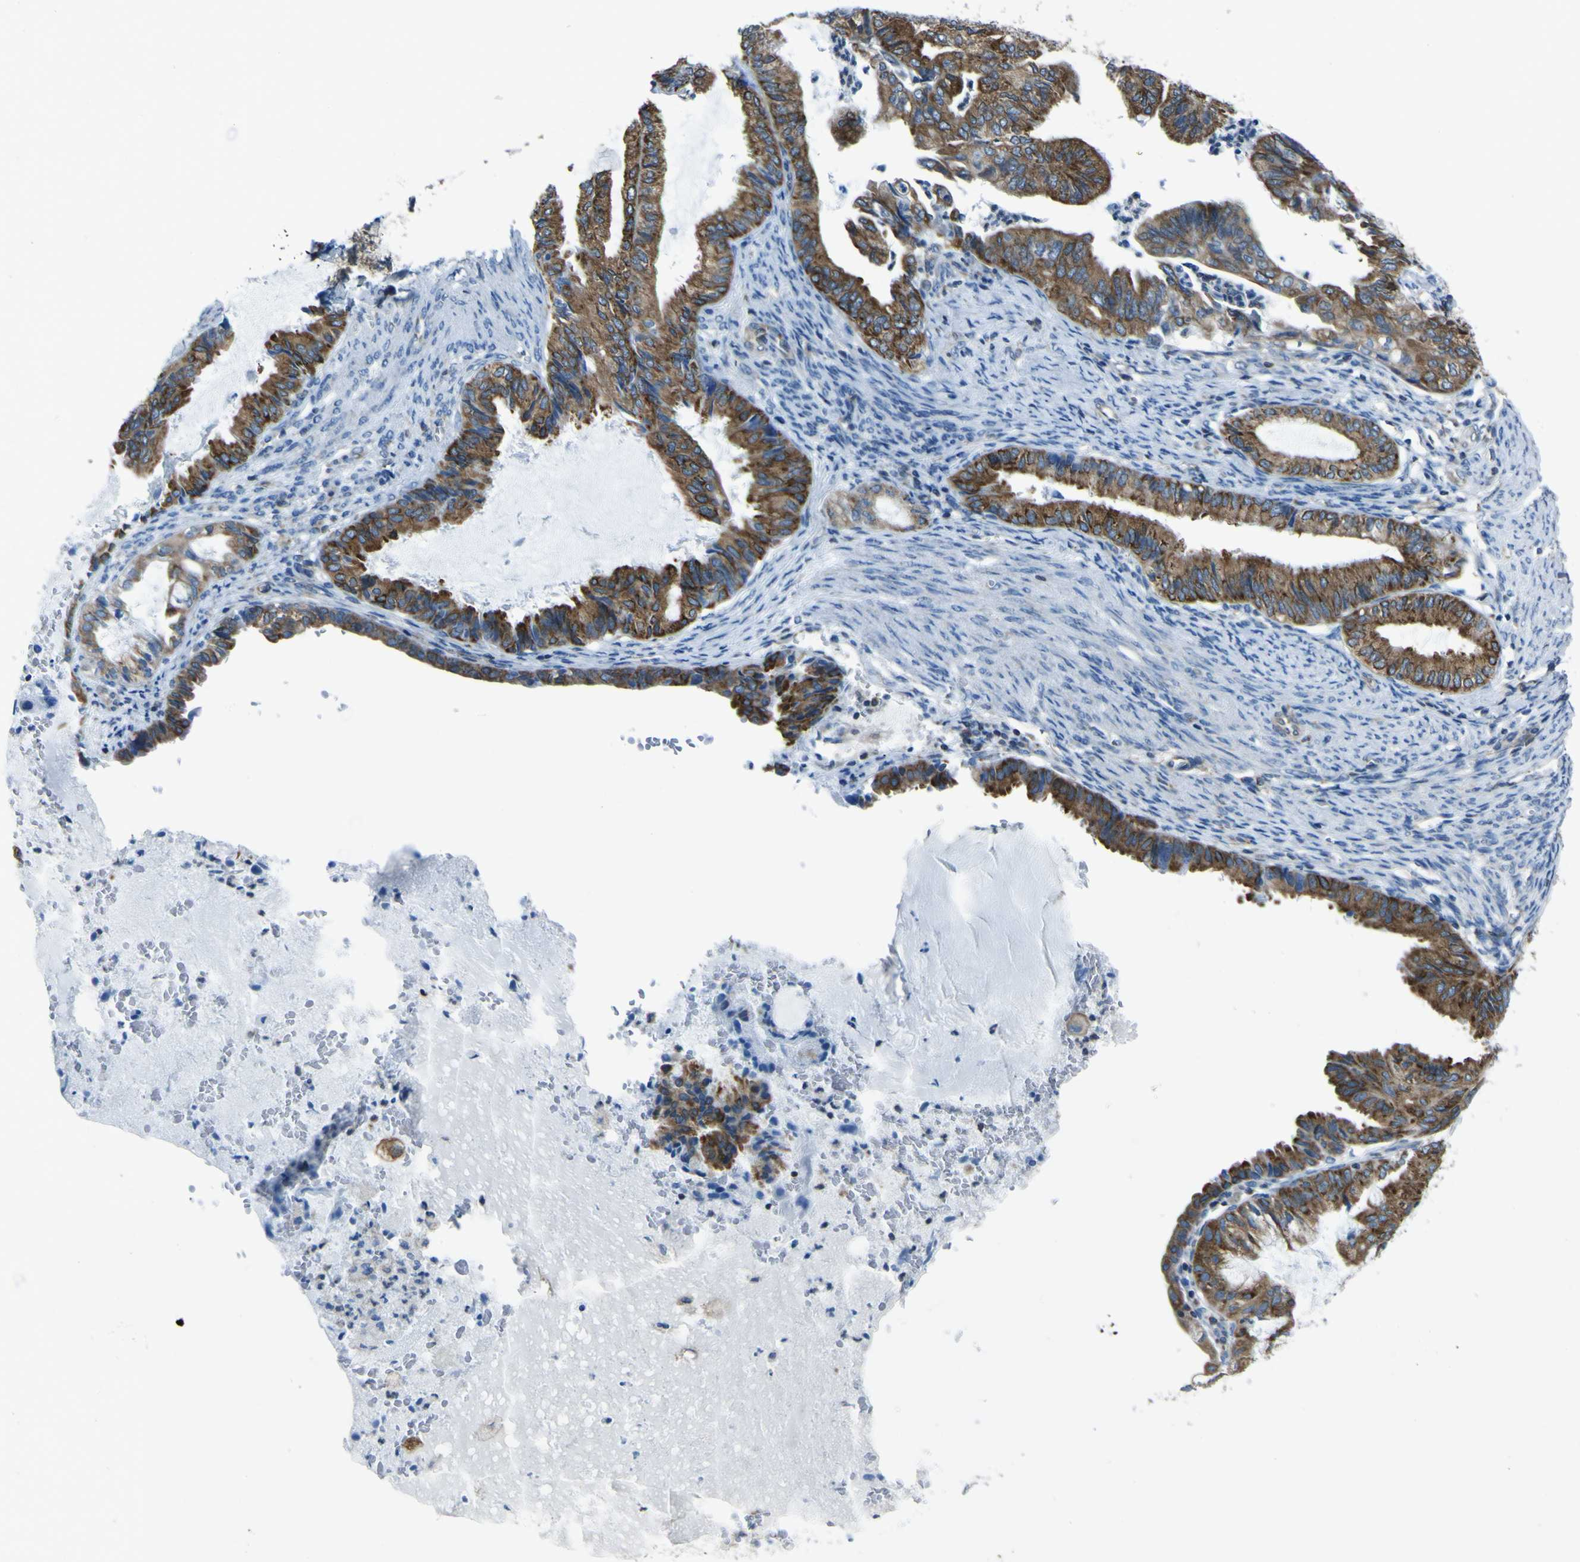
{"staining": {"intensity": "strong", "quantity": ">75%", "location": "cytoplasmic/membranous"}, "tissue": "endometrial cancer", "cell_type": "Tumor cells", "image_type": "cancer", "snomed": [{"axis": "morphology", "description": "Adenocarcinoma, NOS"}, {"axis": "topography", "description": "Endometrium"}], "caption": "Protein expression analysis of human endometrial cancer (adenocarcinoma) reveals strong cytoplasmic/membranous expression in approximately >75% of tumor cells.", "gene": "STIM1", "patient": {"sex": "female", "age": 86}}